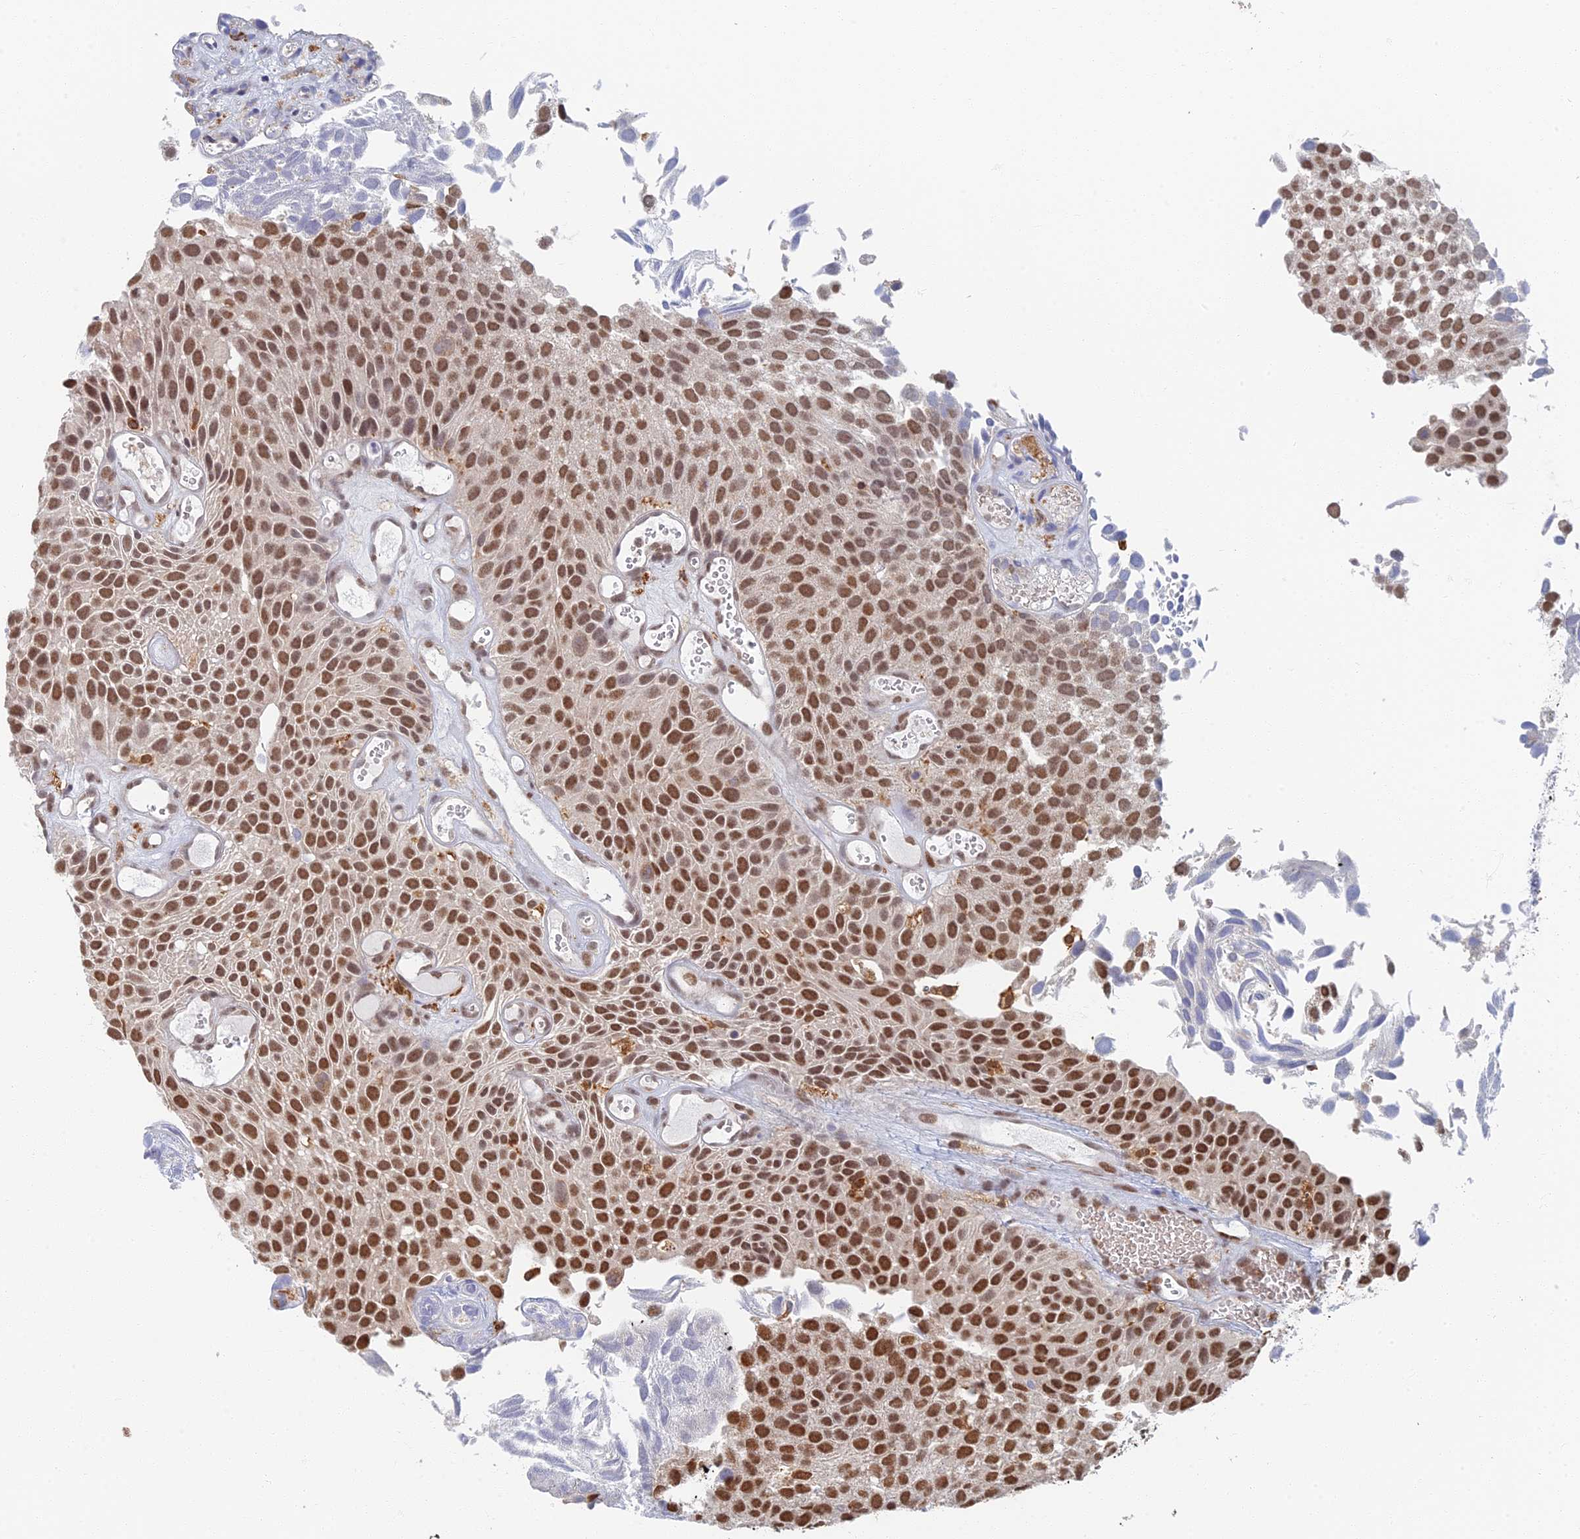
{"staining": {"intensity": "moderate", "quantity": ">75%", "location": "nuclear"}, "tissue": "urothelial cancer", "cell_type": "Tumor cells", "image_type": "cancer", "snomed": [{"axis": "morphology", "description": "Urothelial carcinoma, Low grade"}, {"axis": "topography", "description": "Urinary bladder"}], "caption": "Tumor cells reveal medium levels of moderate nuclear expression in about >75% of cells in human low-grade urothelial carcinoma. The staining was performed using DAB (3,3'-diaminobenzidine), with brown indicating positive protein expression. Nuclei are stained blue with hematoxylin.", "gene": "GPATCH1", "patient": {"sex": "male", "age": 89}}